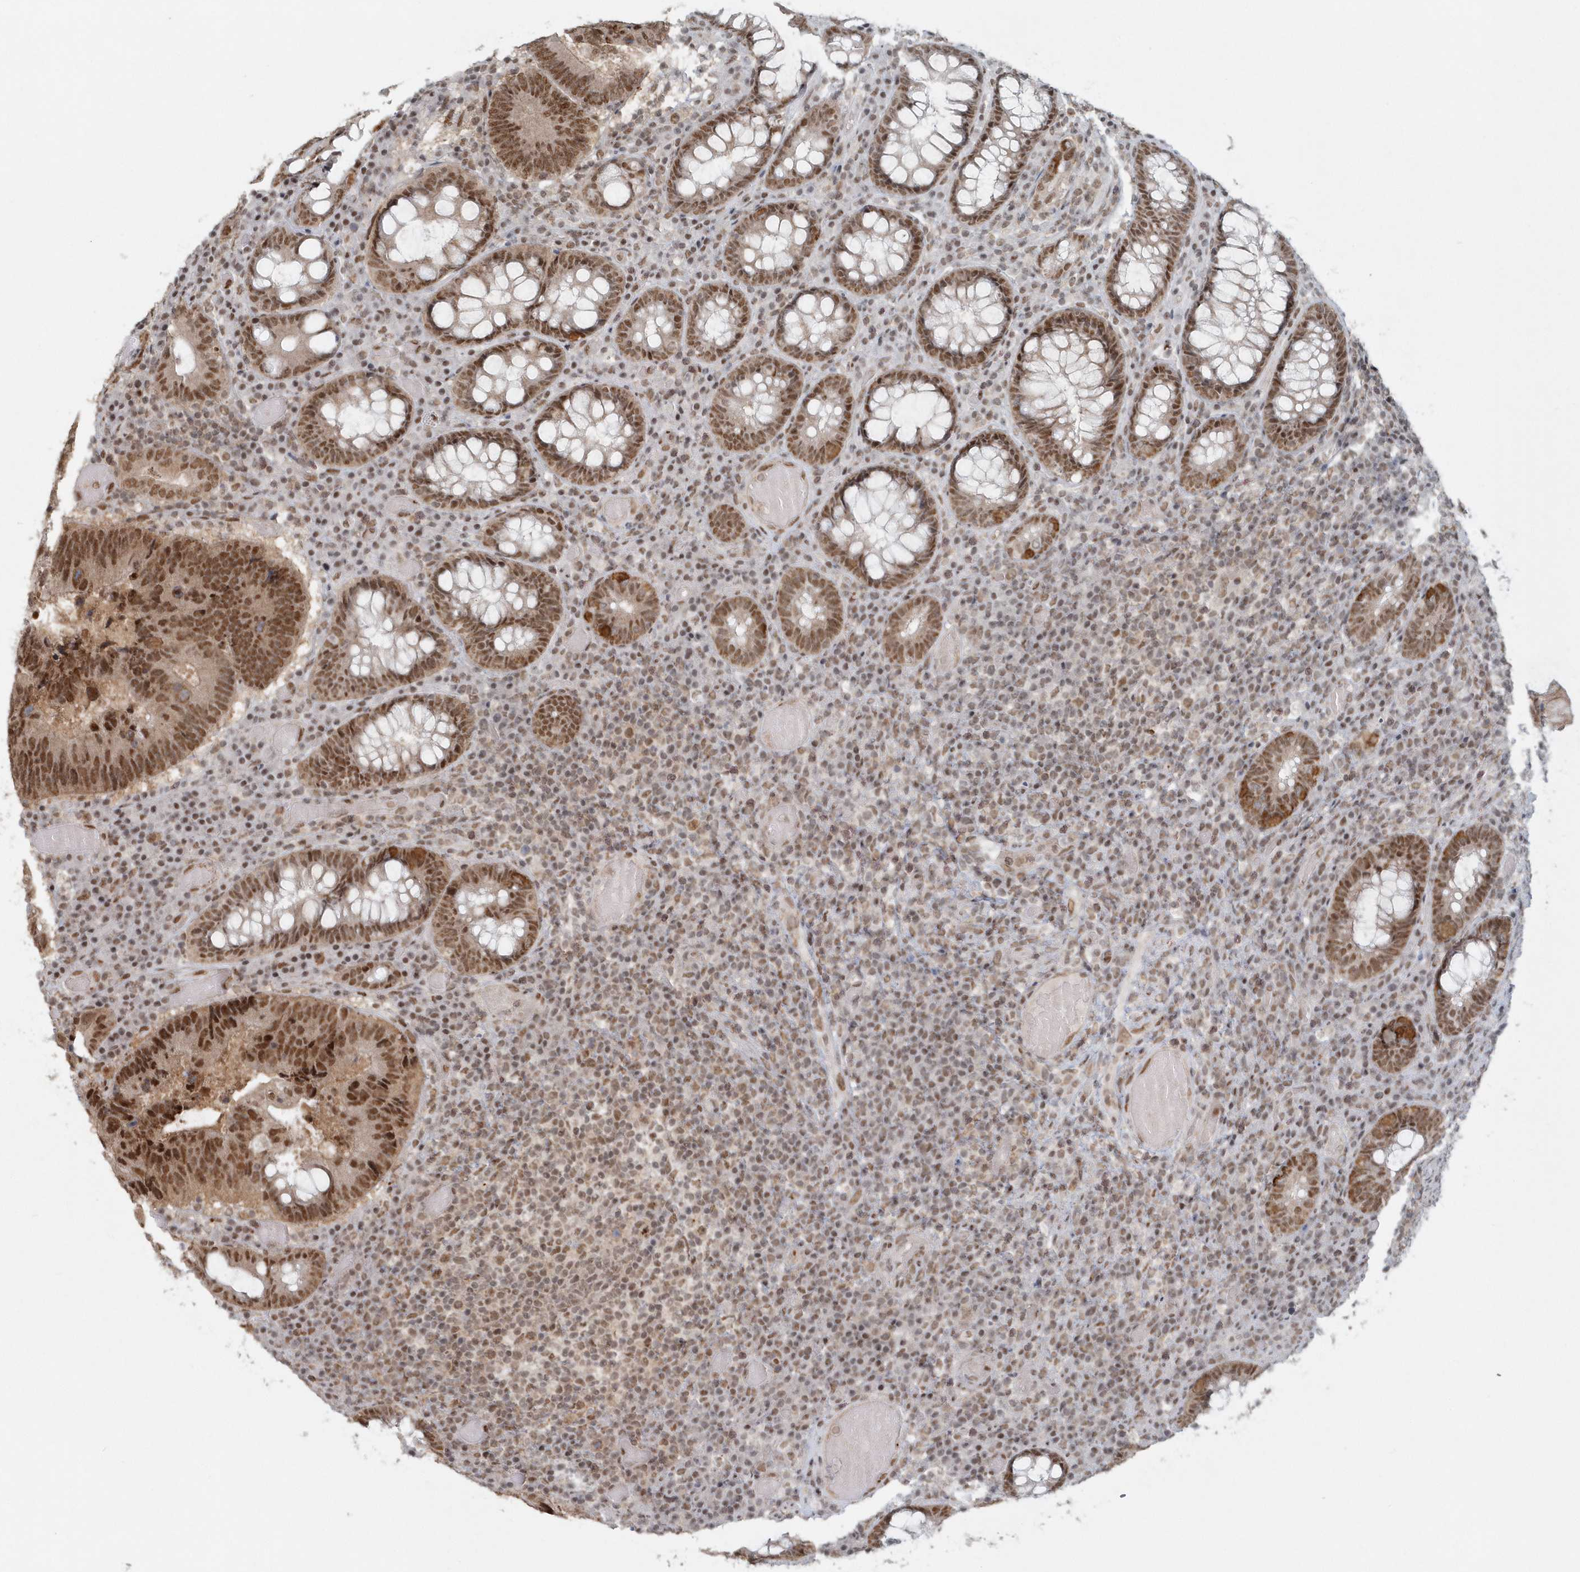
{"staining": {"intensity": "strong", "quantity": ">75%", "location": "nuclear"}, "tissue": "colorectal cancer", "cell_type": "Tumor cells", "image_type": "cancer", "snomed": [{"axis": "morphology", "description": "Adenocarcinoma, NOS"}, {"axis": "topography", "description": "Colon"}], "caption": "Strong nuclear protein positivity is appreciated in approximately >75% of tumor cells in colorectal cancer.", "gene": "YTHDC1", "patient": {"sex": "female", "age": 78}}